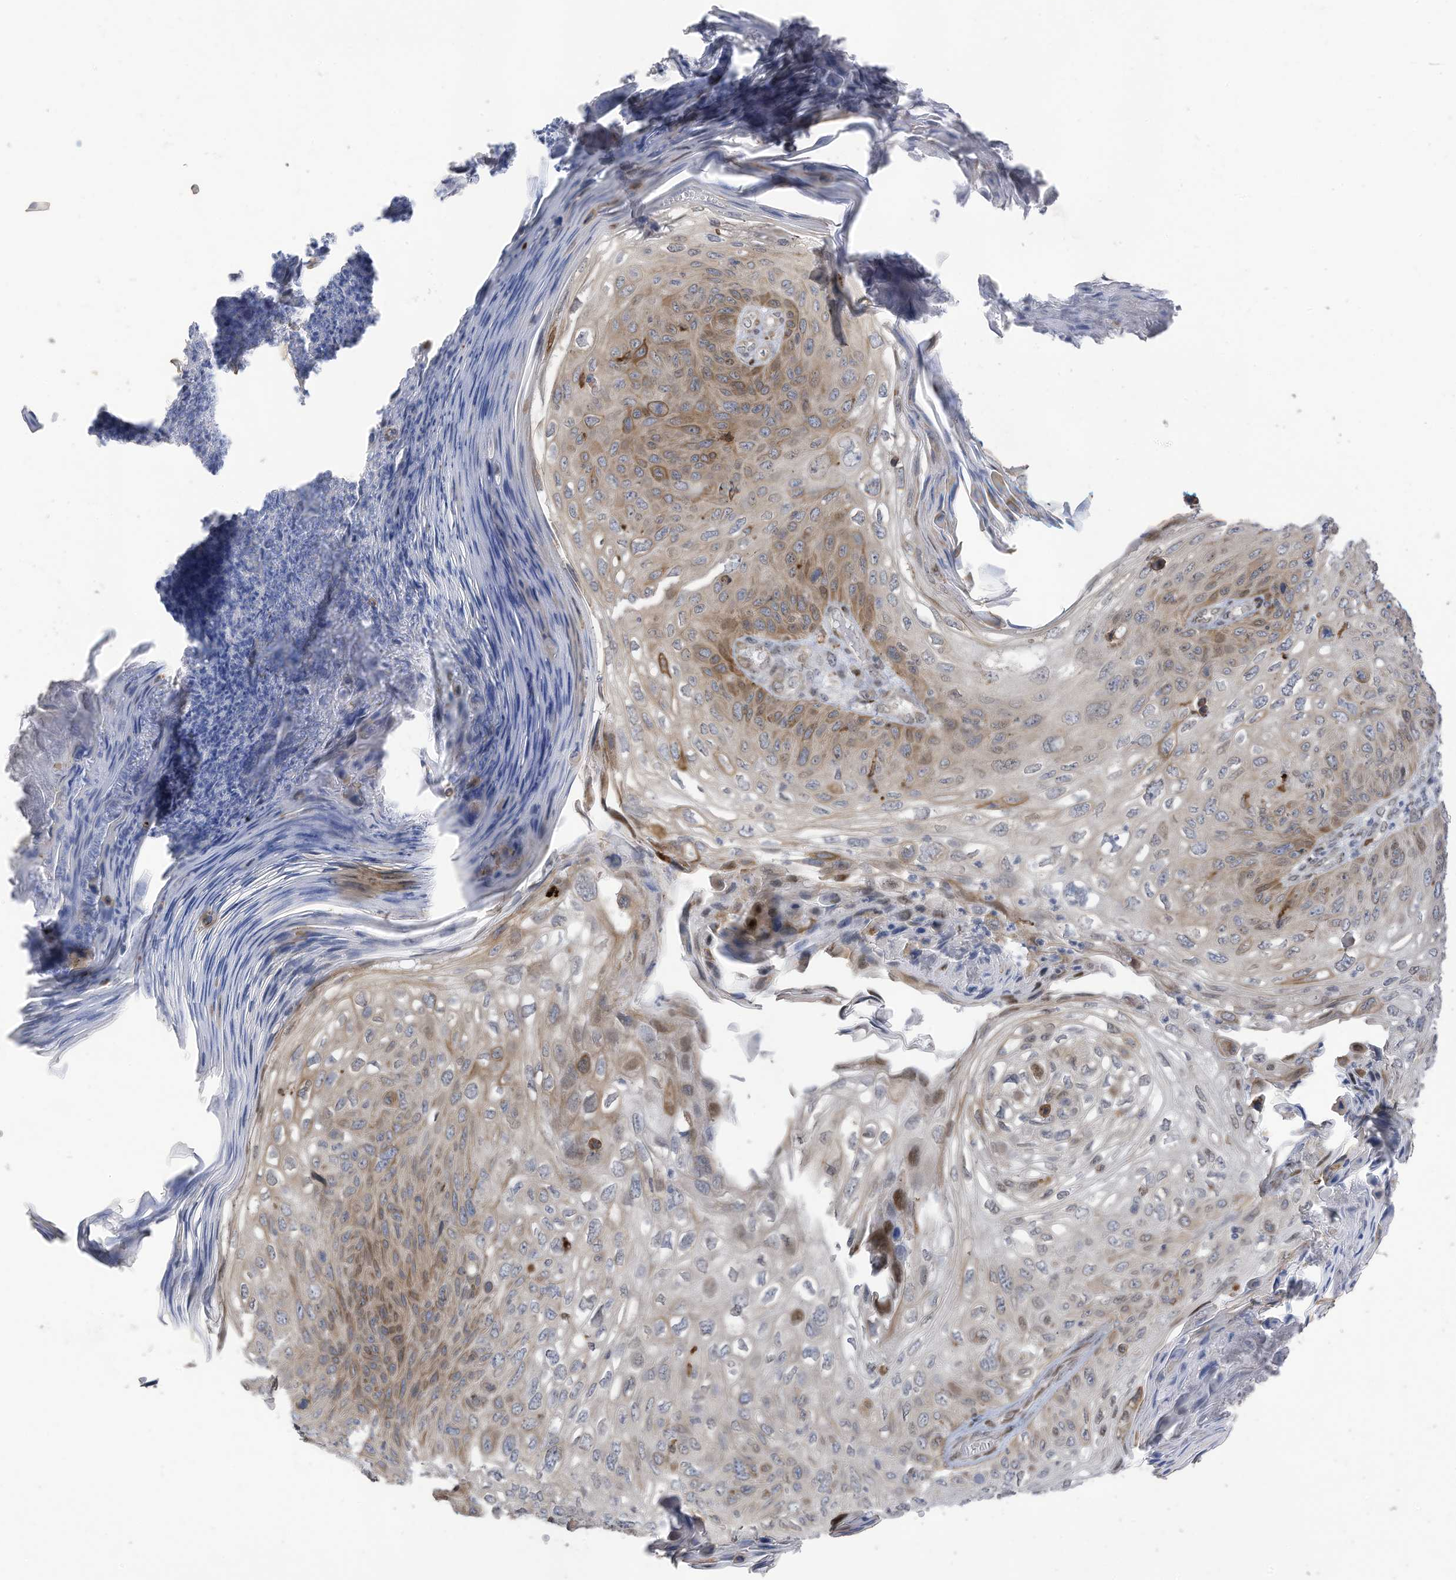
{"staining": {"intensity": "moderate", "quantity": "<25%", "location": "cytoplasmic/membranous,nuclear"}, "tissue": "skin cancer", "cell_type": "Tumor cells", "image_type": "cancer", "snomed": [{"axis": "morphology", "description": "Squamous cell carcinoma, NOS"}, {"axis": "topography", "description": "Skin"}], "caption": "High-magnification brightfield microscopy of skin squamous cell carcinoma stained with DAB (3,3'-diaminobenzidine) (brown) and counterstained with hematoxylin (blue). tumor cells exhibit moderate cytoplasmic/membranous and nuclear expression is appreciated in approximately<25% of cells.", "gene": "RABL3", "patient": {"sex": "female", "age": 90}}